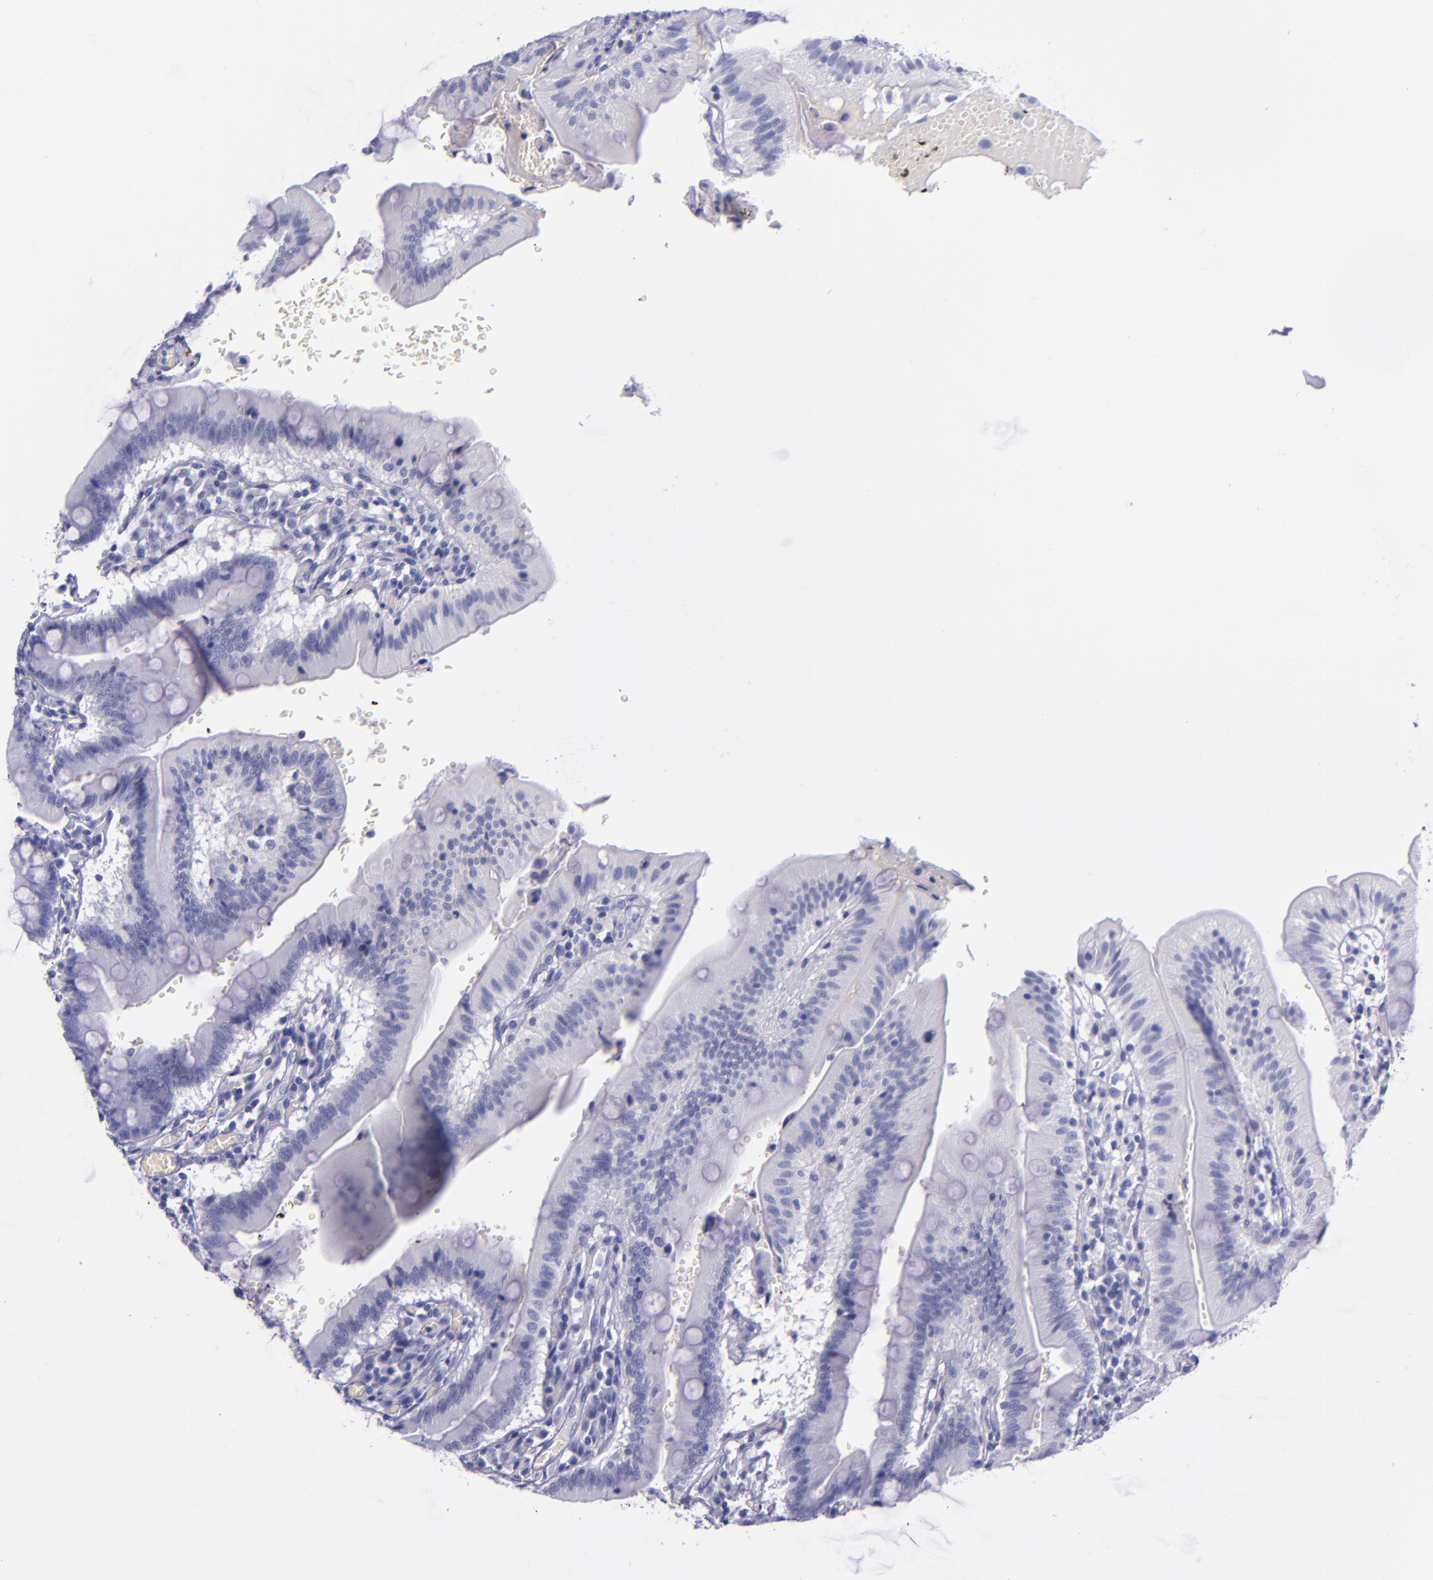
{"staining": {"intensity": "negative", "quantity": "none", "location": "none"}, "tissue": "small intestine", "cell_type": "Glandular cells", "image_type": "normal", "snomed": [{"axis": "morphology", "description": "Normal tissue, NOS"}, {"axis": "topography", "description": "Small intestine"}], "caption": "A photomicrograph of small intestine stained for a protein displays no brown staining in glandular cells.", "gene": "LAG3", "patient": {"sex": "male", "age": 71}}